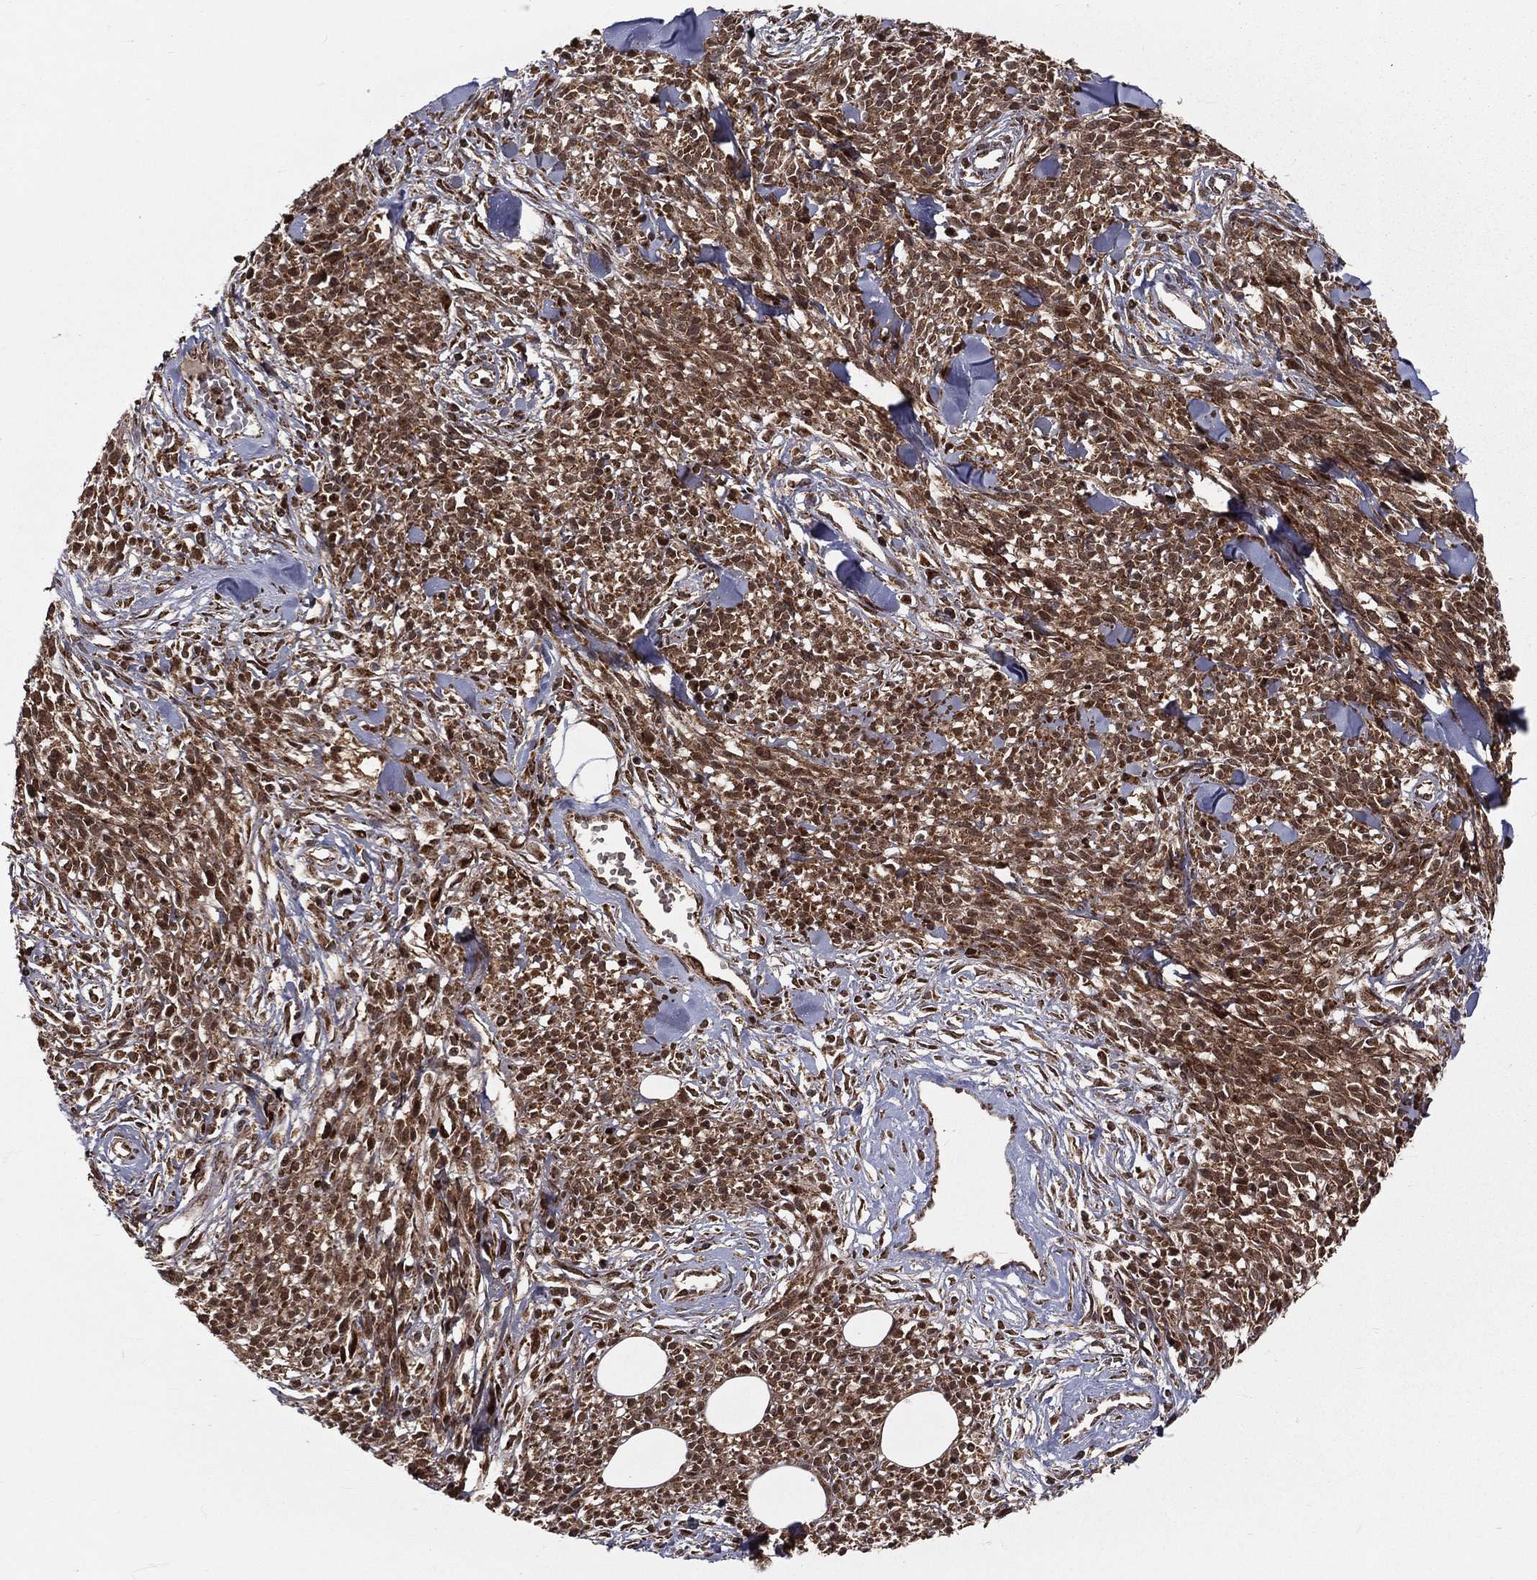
{"staining": {"intensity": "strong", "quantity": ">75%", "location": "cytoplasmic/membranous,nuclear"}, "tissue": "melanoma", "cell_type": "Tumor cells", "image_type": "cancer", "snomed": [{"axis": "morphology", "description": "Malignant melanoma, NOS"}, {"axis": "topography", "description": "Skin"}, {"axis": "topography", "description": "Skin of trunk"}], "caption": "Protein staining demonstrates strong cytoplasmic/membranous and nuclear positivity in about >75% of tumor cells in malignant melanoma. Nuclei are stained in blue.", "gene": "MDM2", "patient": {"sex": "male", "age": 74}}